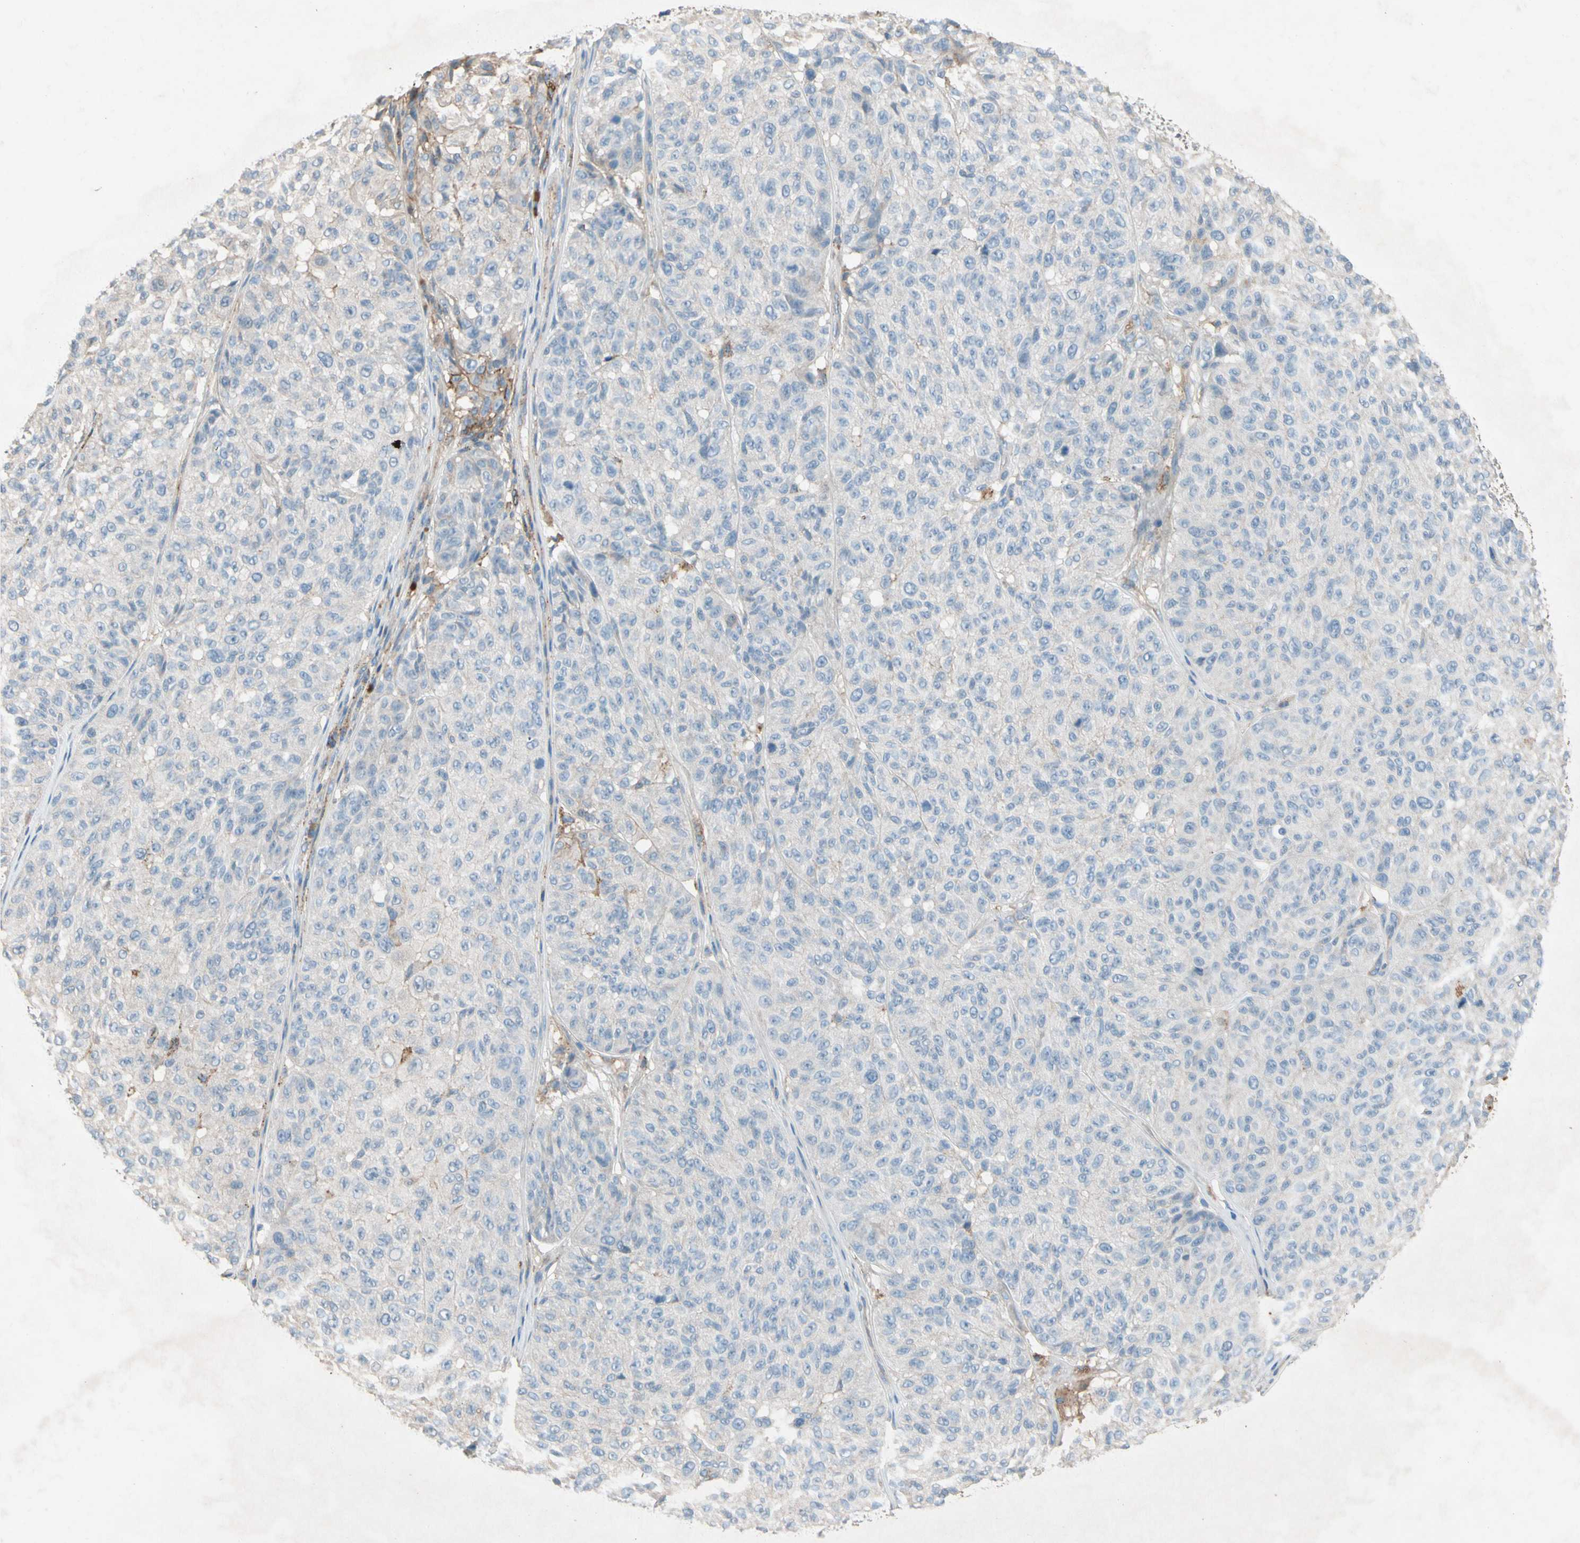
{"staining": {"intensity": "negative", "quantity": "none", "location": "none"}, "tissue": "melanoma", "cell_type": "Tumor cells", "image_type": "cancer", "snomed": [{"axis": "morphology", "description": "Malignant melanoma, NOS"}, {"axis": "topography", "description": "Skin"}], "caption": "High power microscopy histopathology image of an immunohistochemistry (IHC) photomicrograph of melanoma, revealing no significant positivity in tumor cells.", "gene": "NDFIP2", "patient": {"sex": "female", "age": 46}}